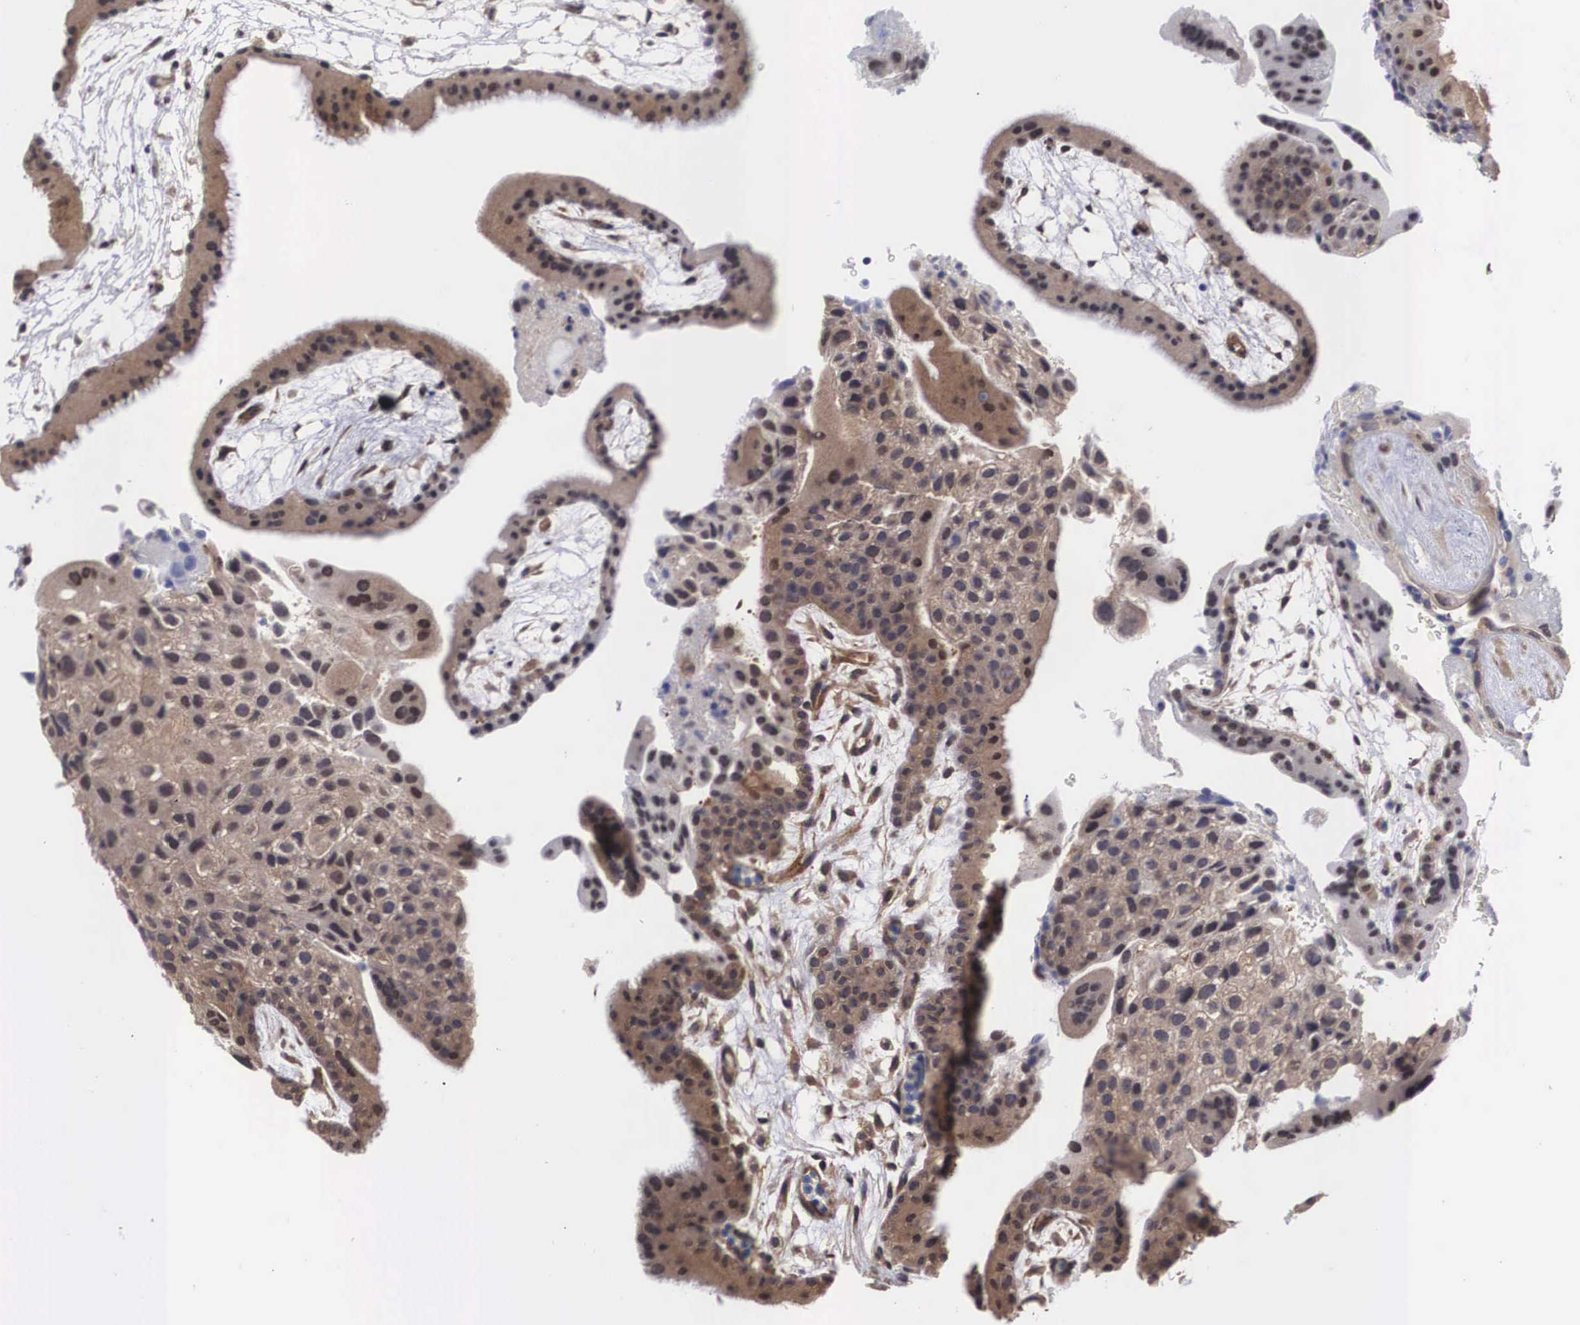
{"staining": {"intensity": "weak", "quantity": "25%-75%", "location": "cytoplasmic/membranous,nuclear"}, "tissue": "placenta", "cell_type": "Decidual cells", "image_type": "normal", "snomed": [{"axis": "morphology", "description": "Normal tissue, NOS"}, {"axis": "topography", "description": "Placenta"}], "caption": "Immunohistochemistry (IHC) micrograph of benign human placenta stained for a protein (brown), which reveals low levels of weak cytoplasmic/membranous,nuclear expression in about 25%-75% of decidual cells.", "gene": "OTX2", "patient": {"sex": "female", "age": 19}}